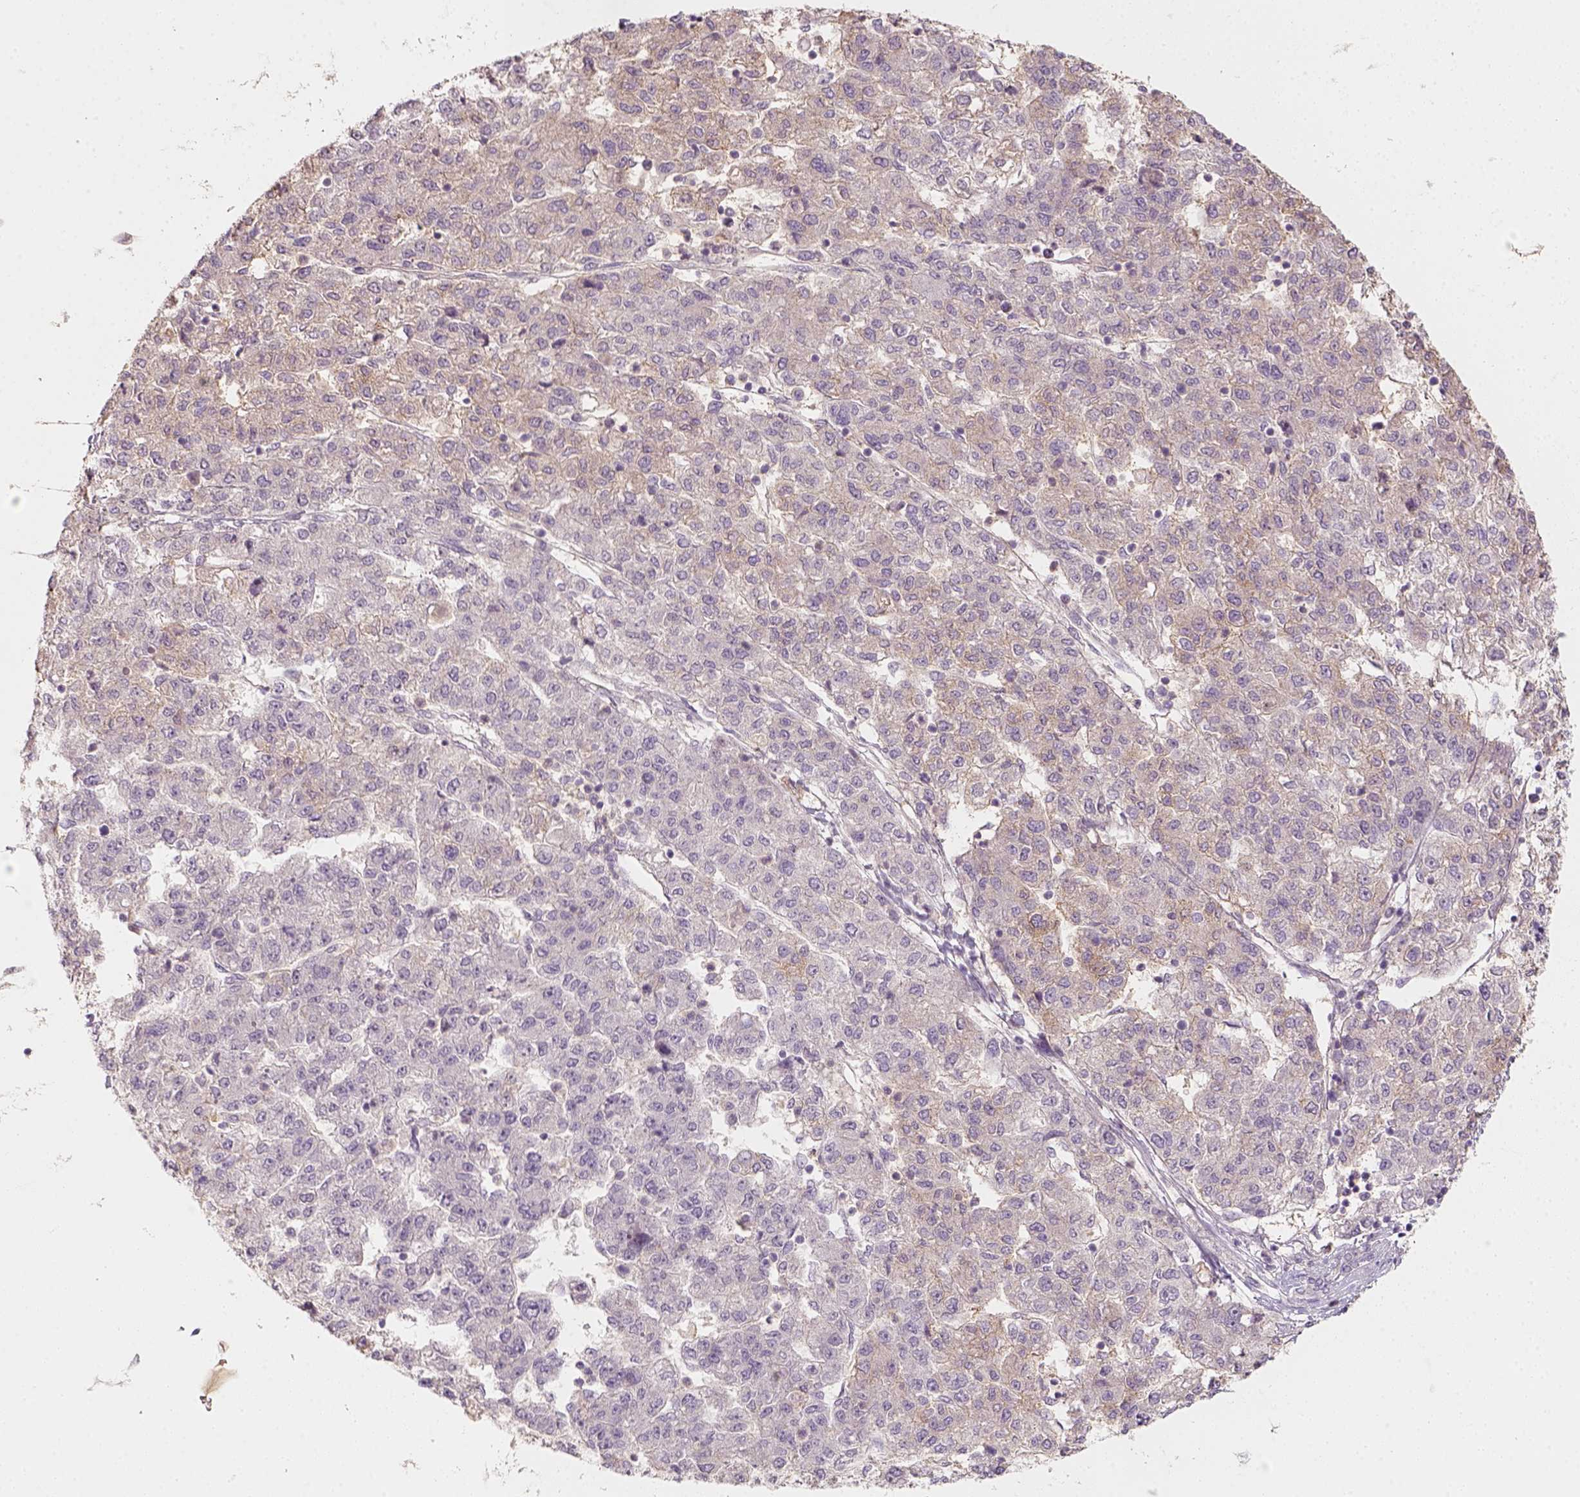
{"staining": {"intensity": "moderate", "quantity": "<25%", "location": "cytoplasmic/membranous"}, "tissue": "liver cancer", "cell_type": "Tumor cells", "image_type": "cancer", "snomed": [{"axis": "morphology", "description": "Carcinoma, Hepatocellular, NOS"}, {"axis": "topography", "description": "Liver"}], "caption": "Brown immunohistochemical staining in human hepatocellular carcinoma (liver) shows moderate cytoplasmic/membranous expression in approximately <25% of tumor cells.", "gene": "AQP9", "patient": {"sex": "male", "age": 56}}